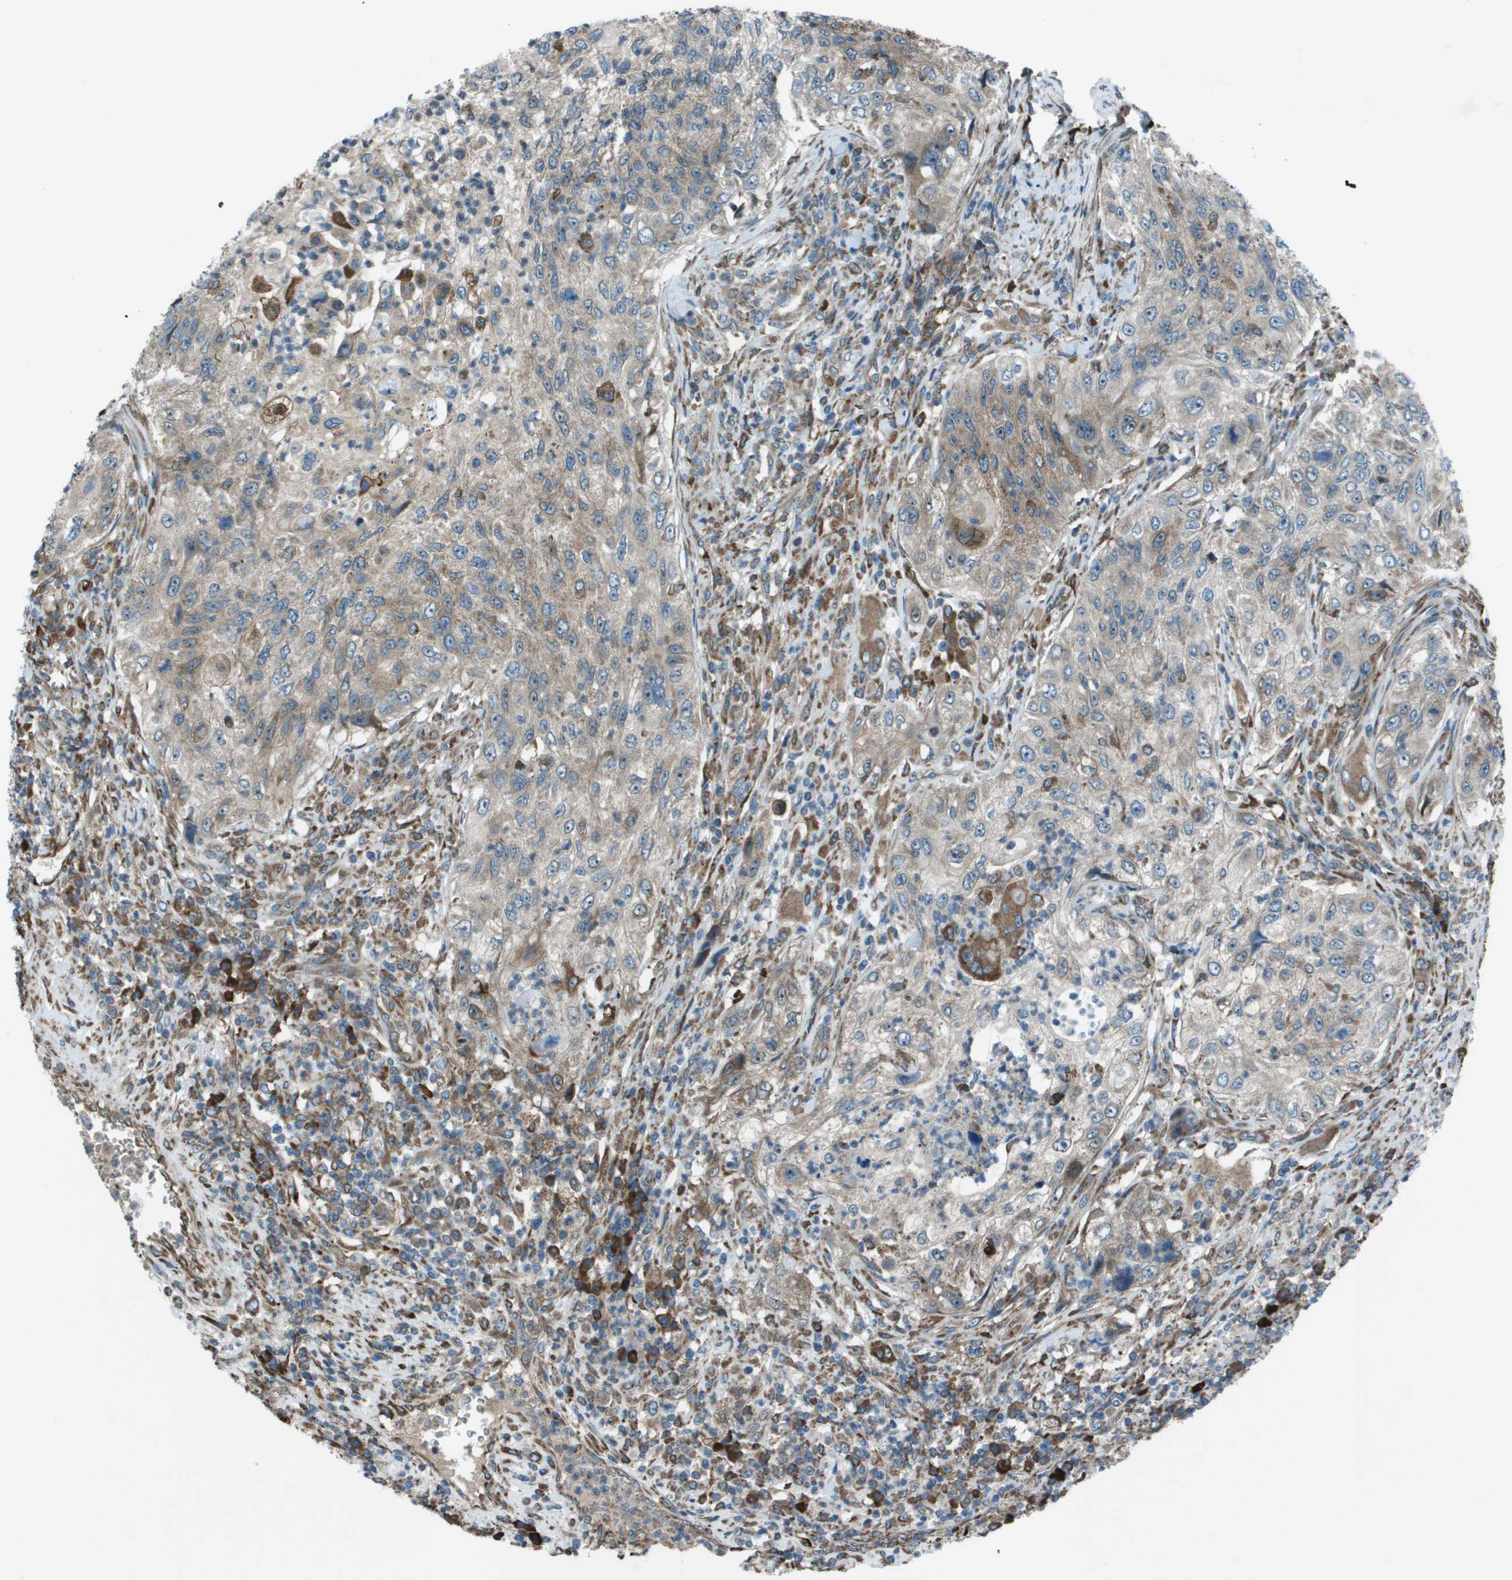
{"staining": {"intensity": "weak", "quantity": "<25%", "location": "cytoplasmic/membranous"}, "tissue": "urothelial cancer", "cell_type": "Tumor cells", "image_type": "cancer", "snomed": [{"axis": "morphology", "description": "Urothelial carcinoma, High grade"}, {"axis": "topography", "description": "Urinary bladder"}], "caption": "Urothelial cancer stained for a protein using immunohistochemistry reveals no positivity tumor cells.", "gene": "UTS2", "patient": {"sex": "female", "age": 60}}